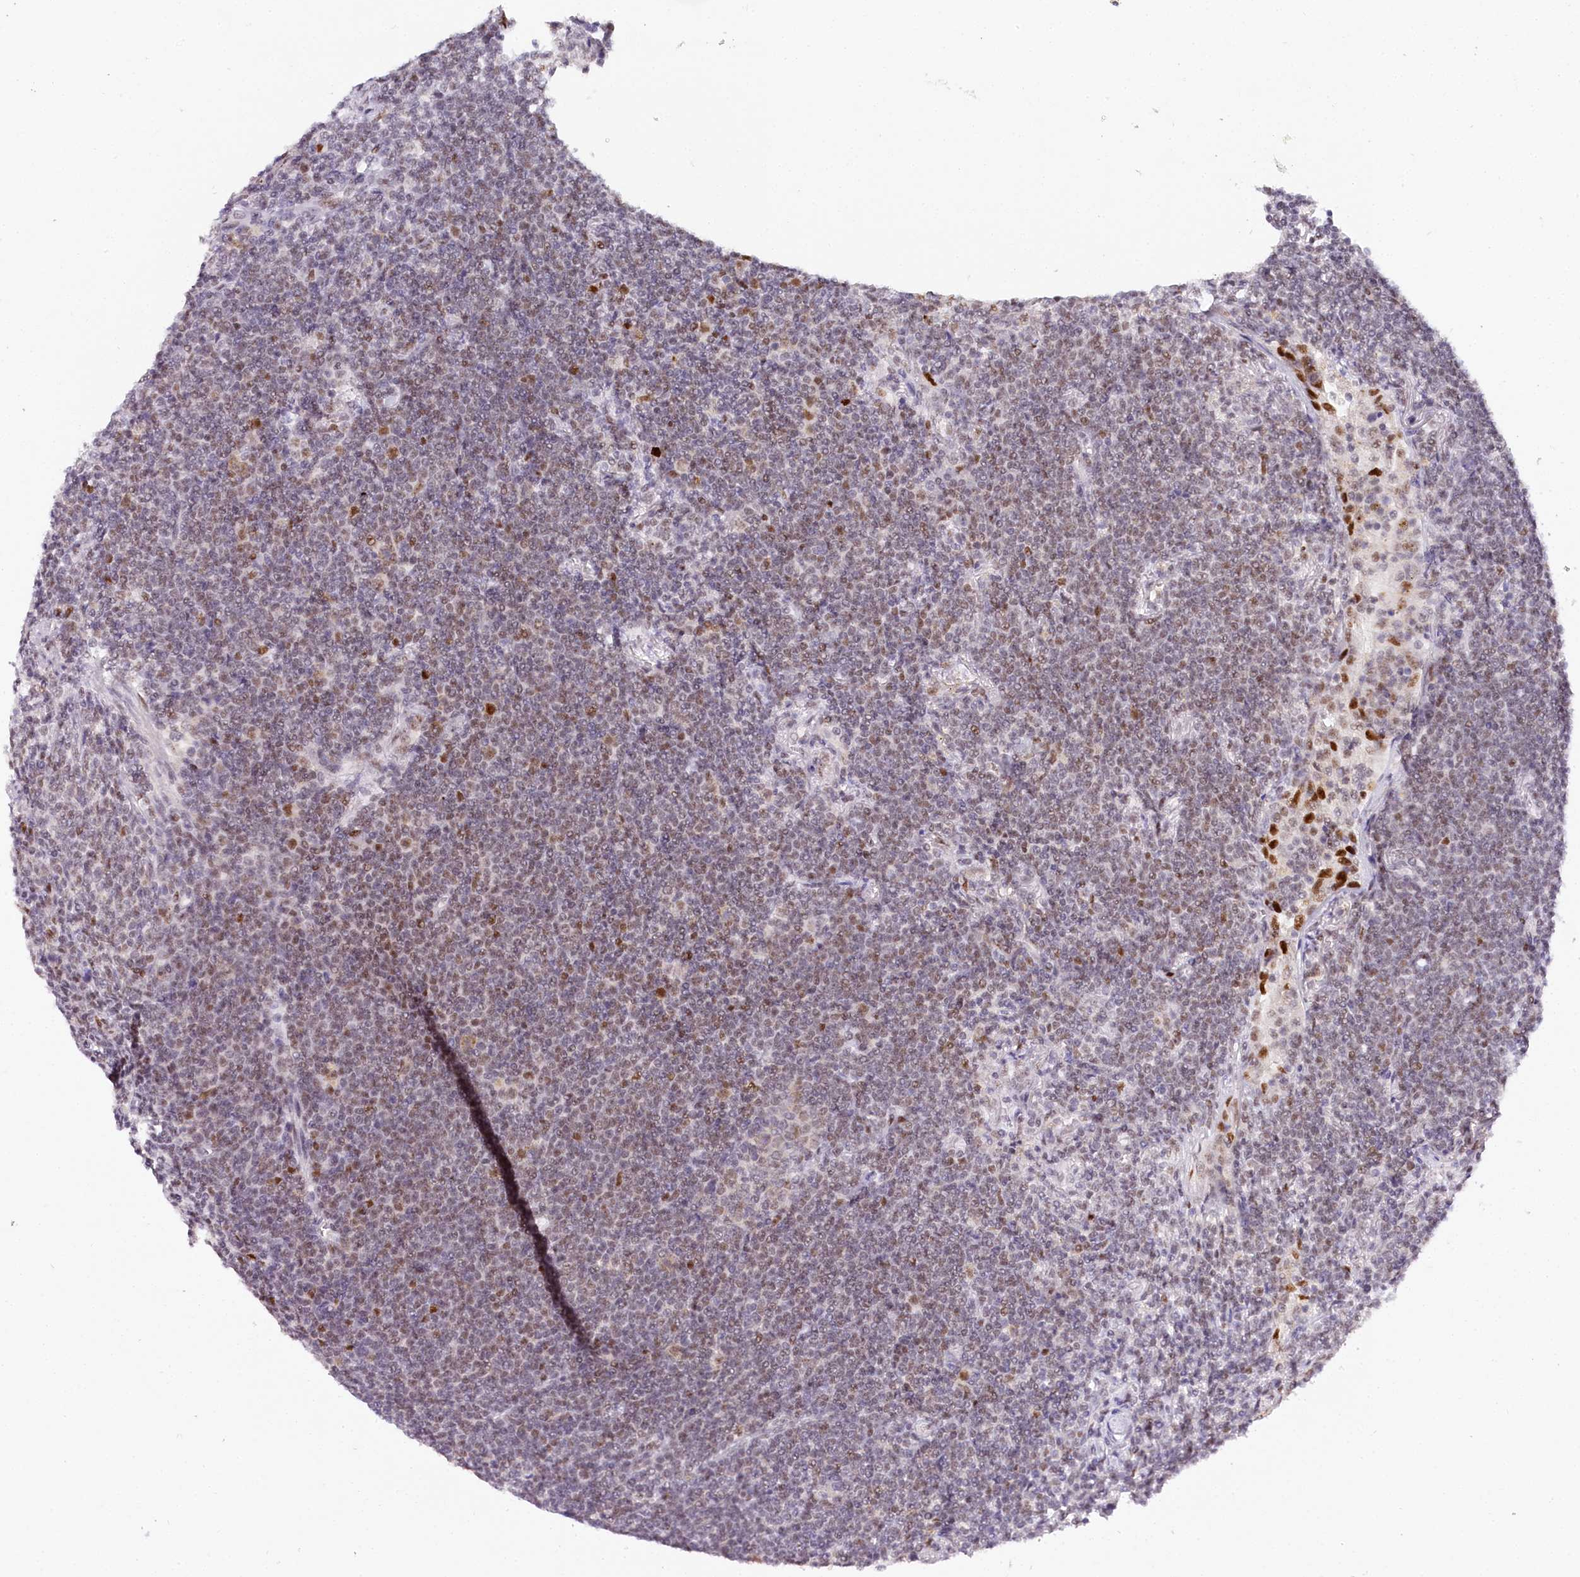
{"staining": {"intensity": "moderate", "quantity": "25%-75%", "location": "nuclear"}, "tissue": "lymphoma", "cell_type": "Tumor cells", "image_type": "cancer", "snomed": [{"axis": "morphology", "description": "Malignant lymphoma, non-Hodgkin's type, Low grade"}, {"axis": "topography", "description": "Lung"}], "caption": "Immunohistochemistry (IHC) micrograph of human lymphoma stained for a protein (brown), which shows medium levels of moderate nuclear positivity in about 25%-75% of tumor cells.", "gene": "TP53", "patient": {"sex": "female", "age": 71}}